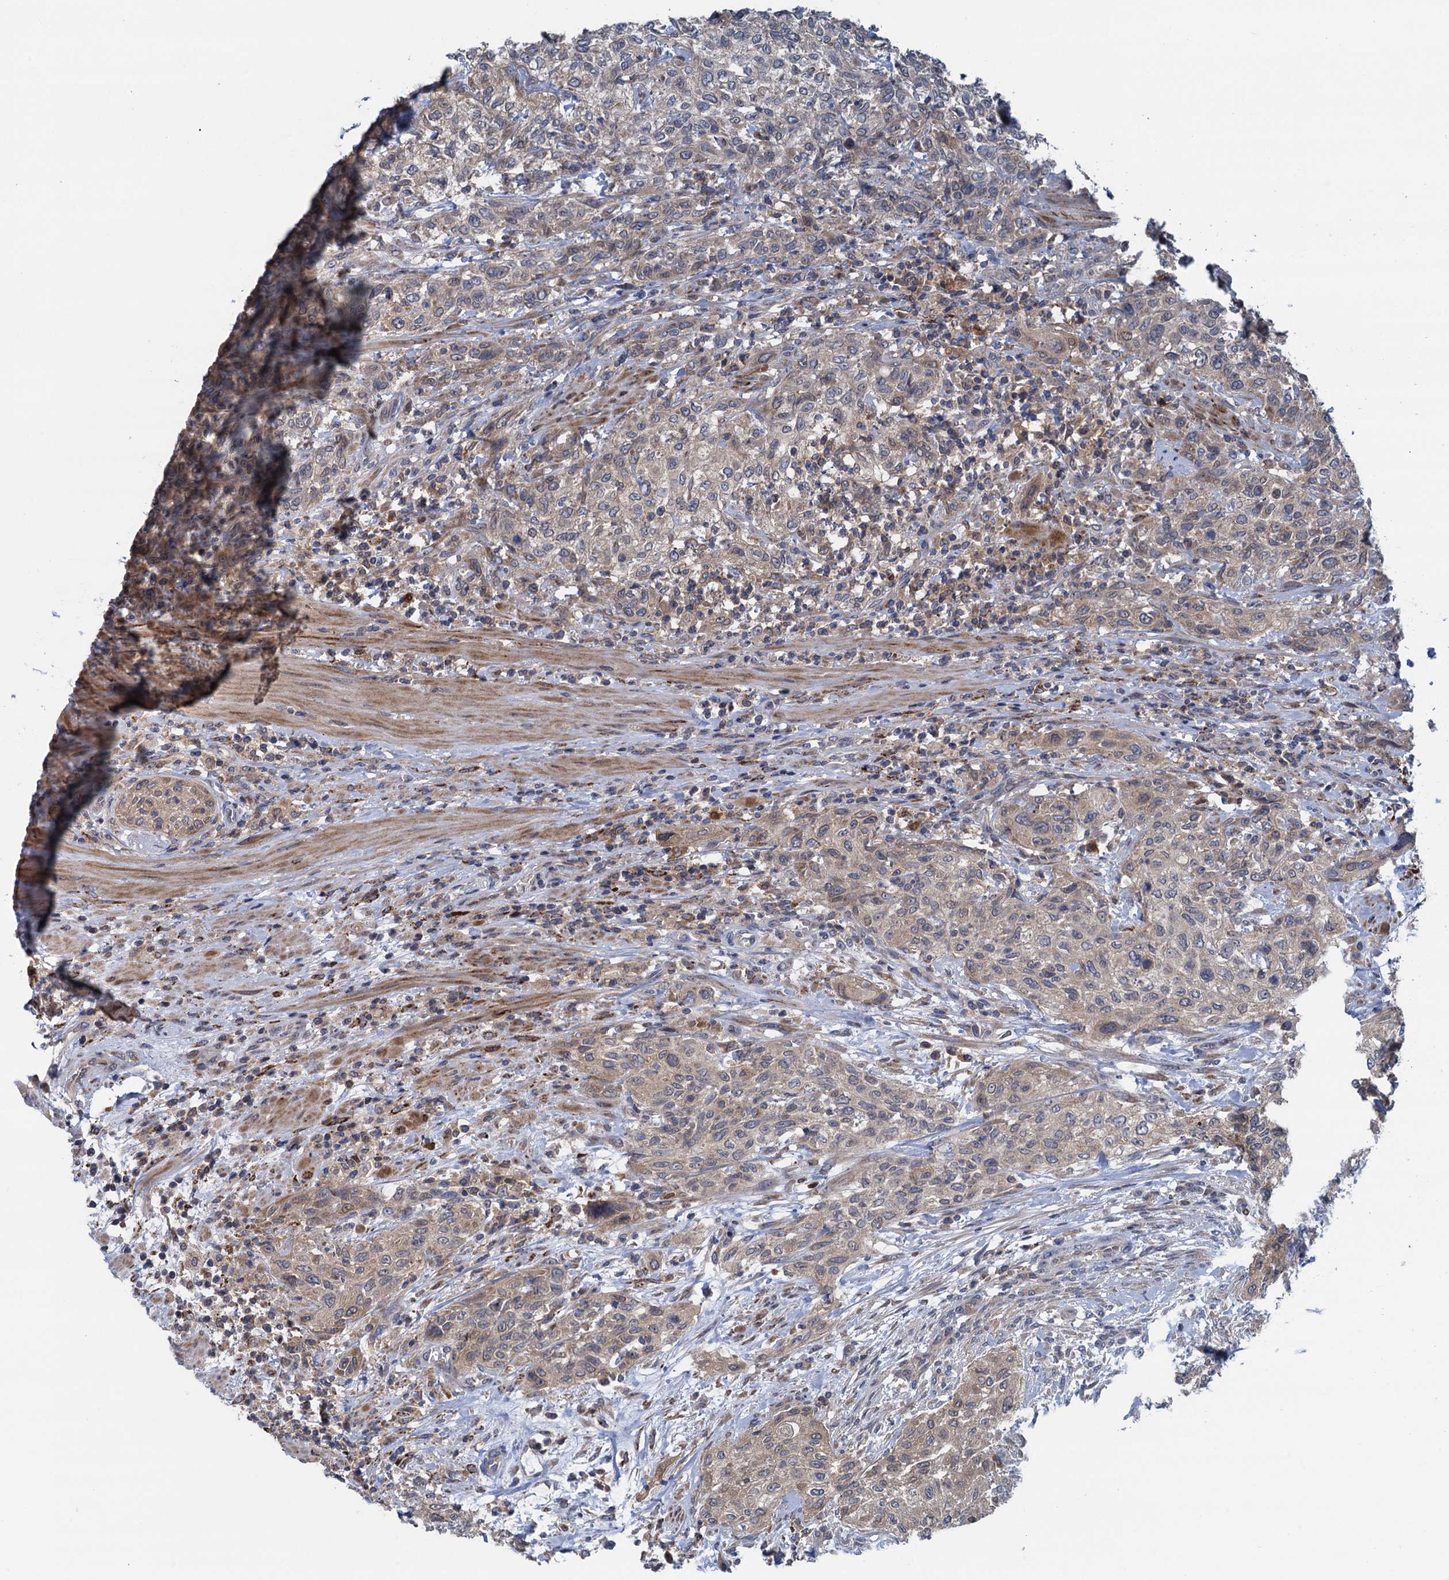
{"staining": {"intensity": "weak", "quantity": "25%-75%", "location": "cytoplasmic/membranous"}, "tissue": "urothelial cancer", "cell_type": "Tumor cells", "image_type": "cancer", "snomed": [{"axis": "morphology", "description": "Normal tissue, NOS"}, {"axis": "morphology", "description": "Urothelial carcinoma, NOS"}, {"axis": "topography", "description": "Urinary bladder"}, {"axis": "topography", "description": "Peripheral nerve tissue"}], "caption": "This histopathology image demonstrates immunohistochemistry (IHC) staining of transitional cell carcinoma, with low weak cytoplasmic/membranous expression in about 25%-75% of tumor cells.", "gene": "CNTN5", "patient": {"sex": "male", "age": 35}}